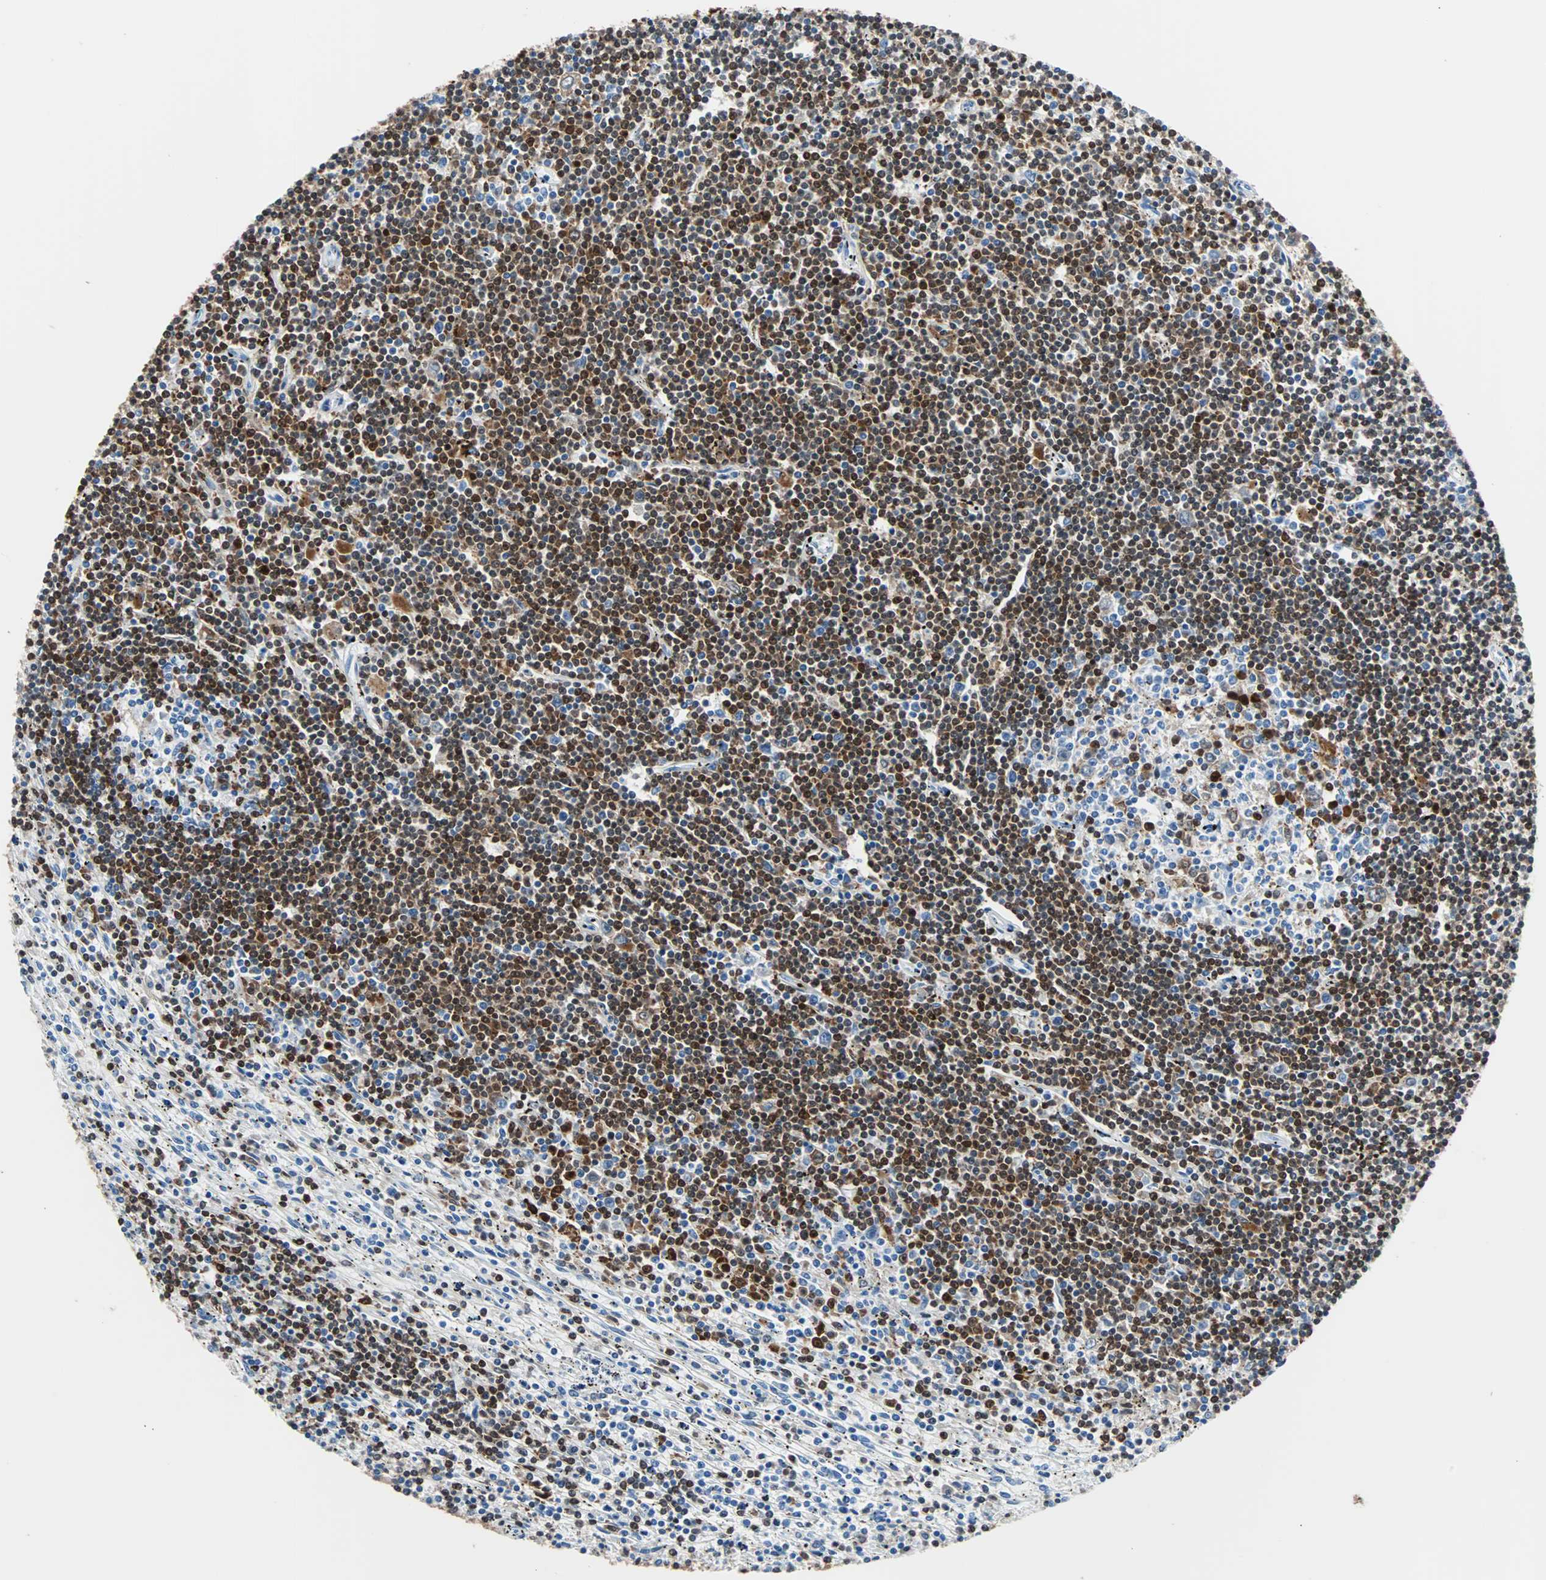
{"staining": {"intensity": "moderate", "quantity": "25%-75%", "location": "cytoplasmic/membranous"}, "tissue": "lymphoma", "cell_type": "Tumor cells", "image_type": "cancer", "snomed": [{"axis": "morphology", "description": "Malignant lymphoma, non-Hodgkin's type, Low grade"}, {"axis": "topography", "description": "Spleen"}], "caption": "IHC of human lymphoma shows medium levels of moderate cytoplasmic/membranous expression in approximately 25%-75% of tumor cells. (Stains: DAB in brown, nuclei in blue, Microscopy: brightfield microscopy at high magnification).", "gene": "SYK", "patient": {"sex": "male", "age": 76}}